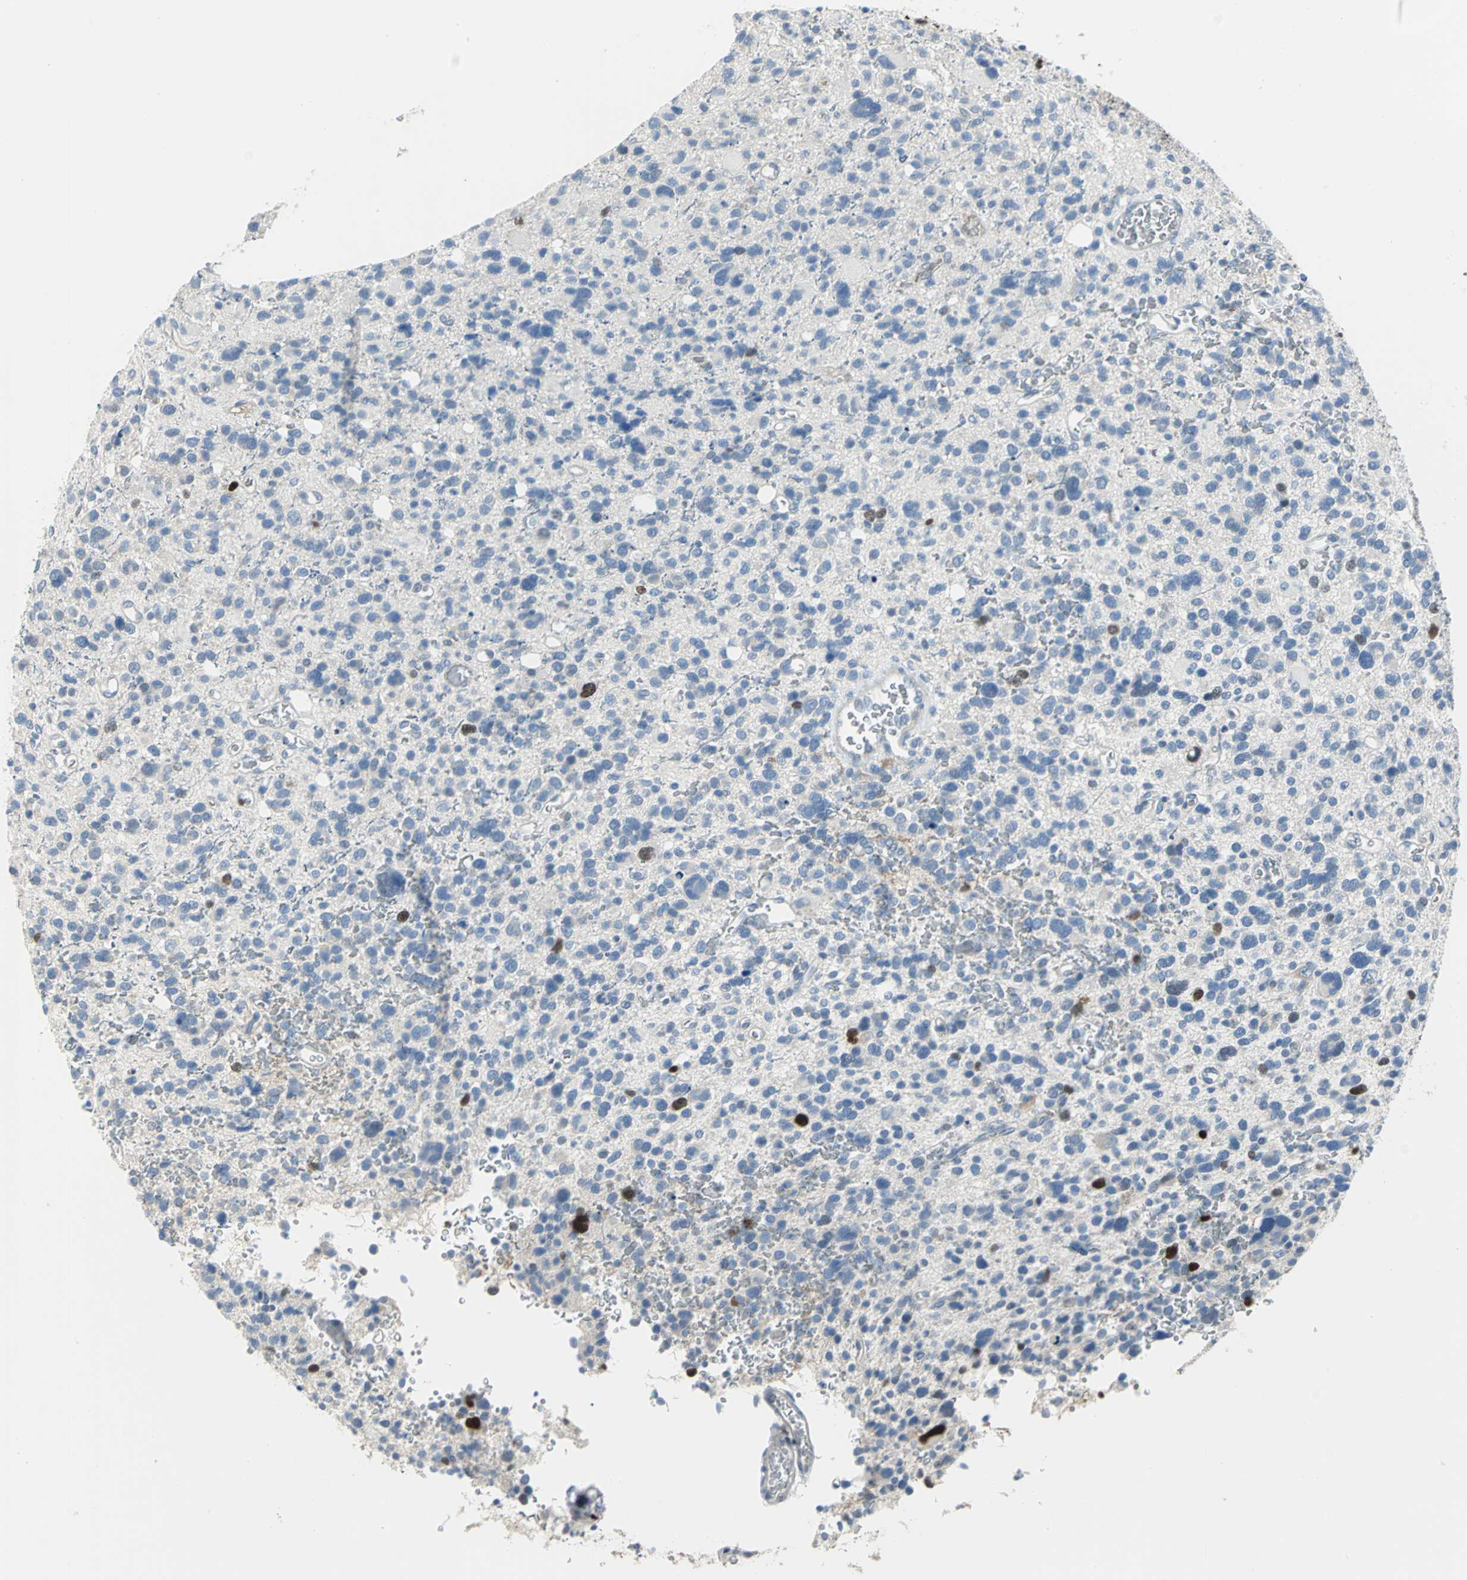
{"staining": {"intensity": "strong", "quantity": "<25%", "location": "nuclear"}, "tissue": "glioma", "cell_type": "Tumor cells", "image_type": "cancer", "snomed": [{"axis": "morphology", "description": "Glioma, malignant, High grade"}, {"axis": "topography", "description": "Brain"}], "caption": "A brown stain highlights strong nuclear positivity of a protein in human malignant high-grade glioma tumor cells.", "gene": "MCM3", "patient": {"sex": "male", "age": 48}}